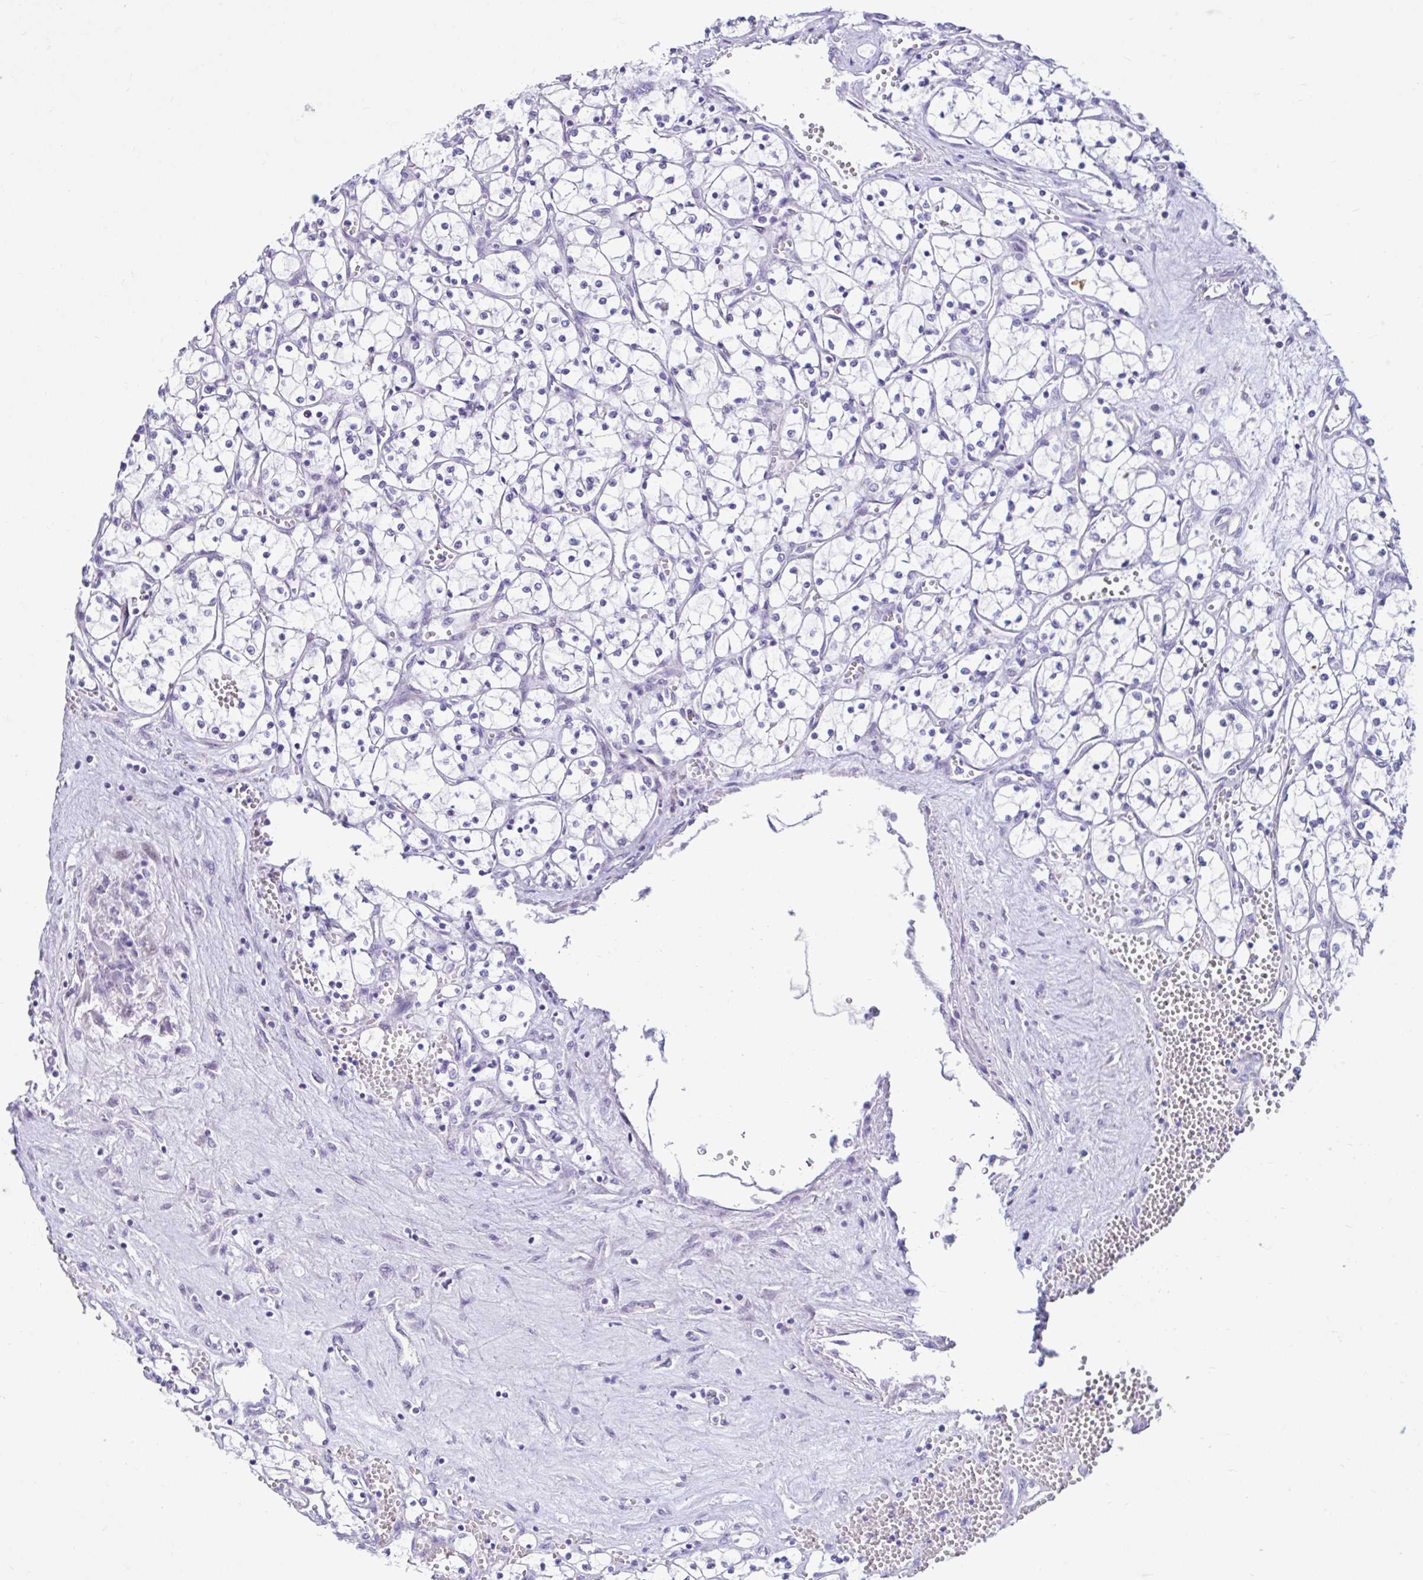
{"staining": {"intensity": "negative", "quantity": "none", "location": "none"}, "tissue": "renal cancer", "cell_type": "Tumor cells", "image_type": "cancer", "snomed": [{"axis": "morphology", "description": "Adenocarcinoma, NOS"}, {"axis": "topography", "description": "Kidney"}], "caption": "Immunohistochemical staining of human renal adenocarcinoma reveals no significant staining in tumor cells.", "gene": "NHLH2", "patient": {"sex": "female", "age": 69}}